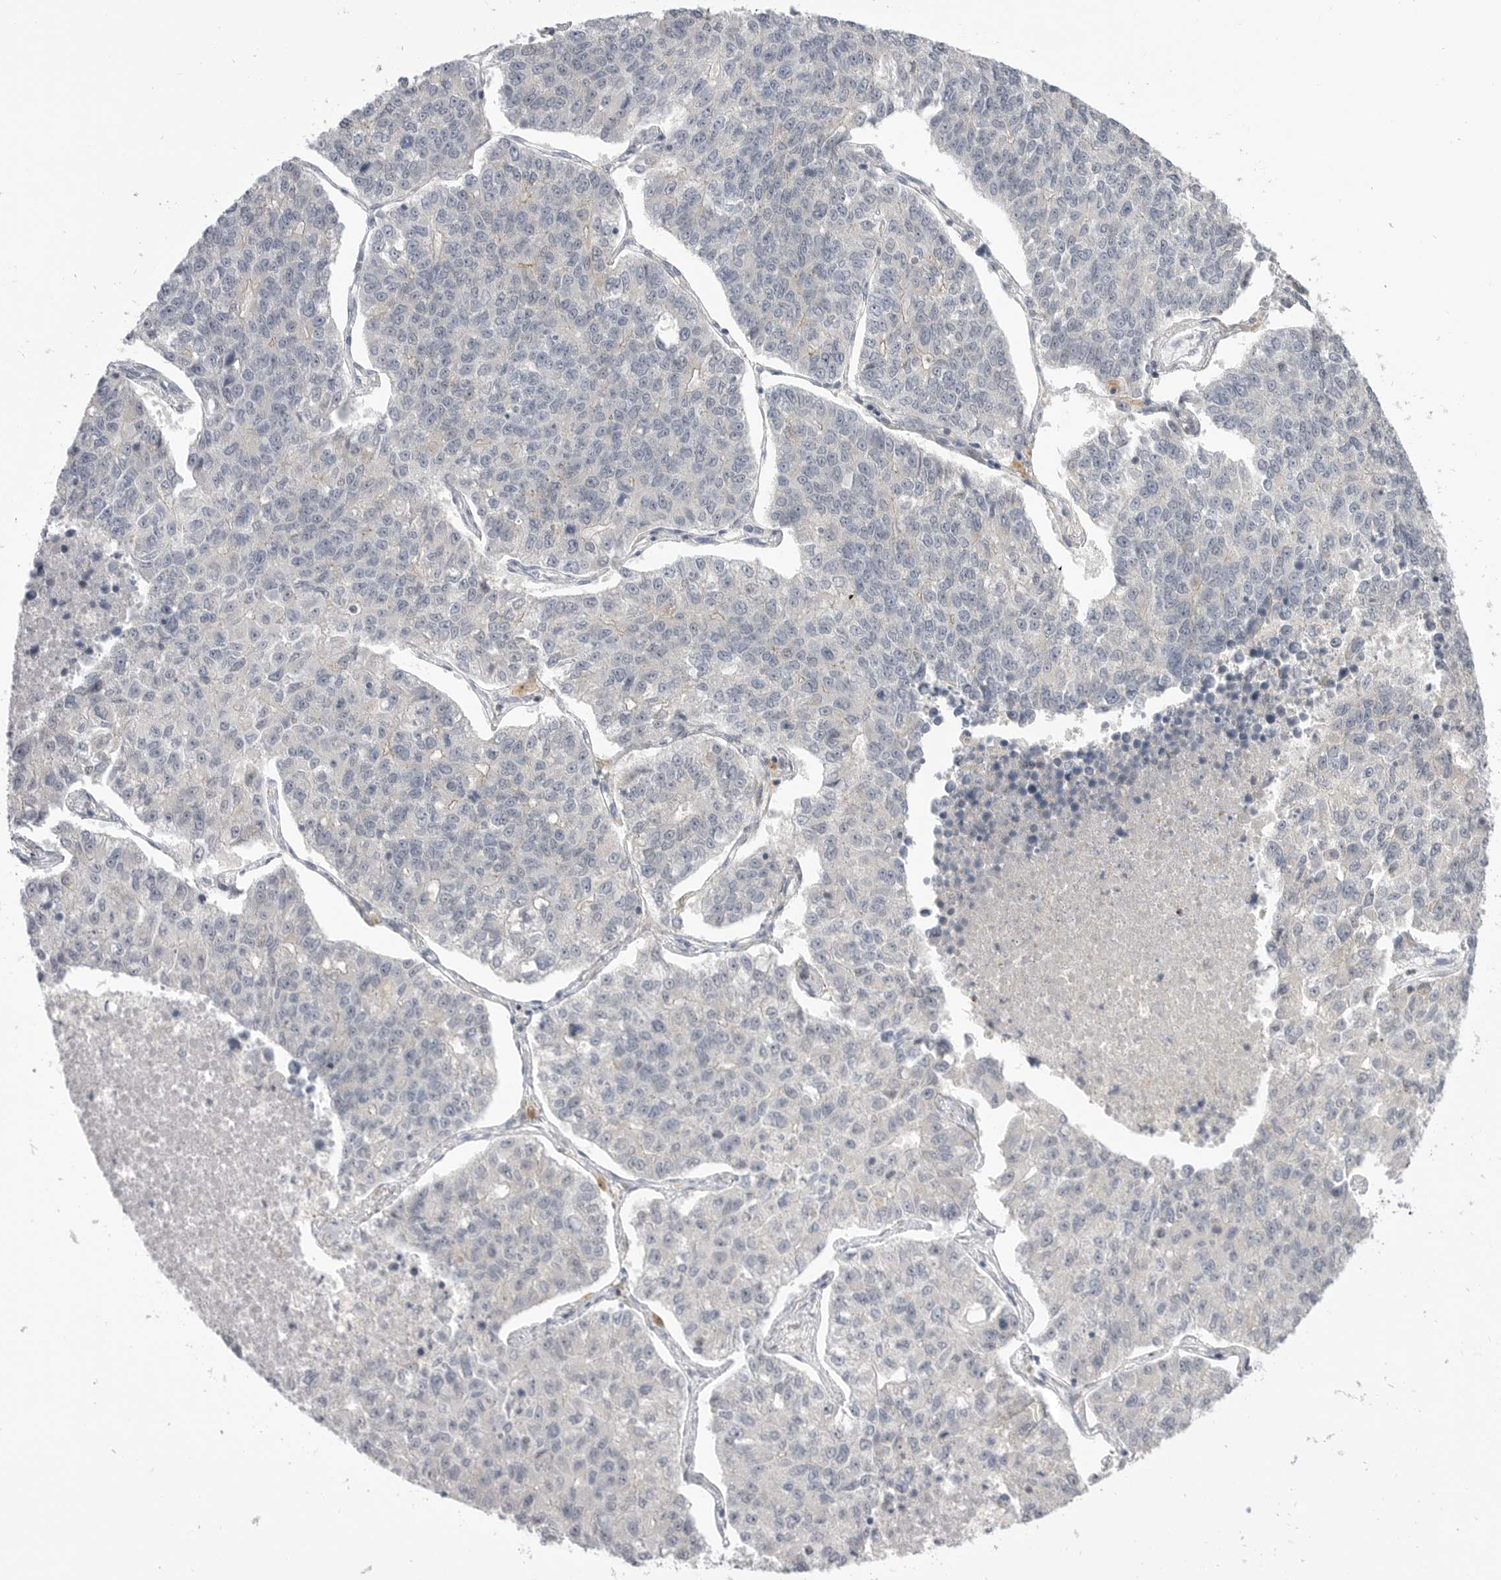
{"staining": {"intensity": "negative", "quantity": "none", "location": "none"}, "tissue": "lung cancer", "cell_type": "Tumor cells", "image_type": "cancer", "snomed": [{"axis": "morphology", "description": "Adenocarcinoma, NOS"}, {"axis": "topography", "description": "Lung"}], "caption": "A photomicrograph of lung cancer stained for a protein shows no brown staining in tumor cells.", "gene": "GGT6", "patient": {"sex": "male", "age": 49}}